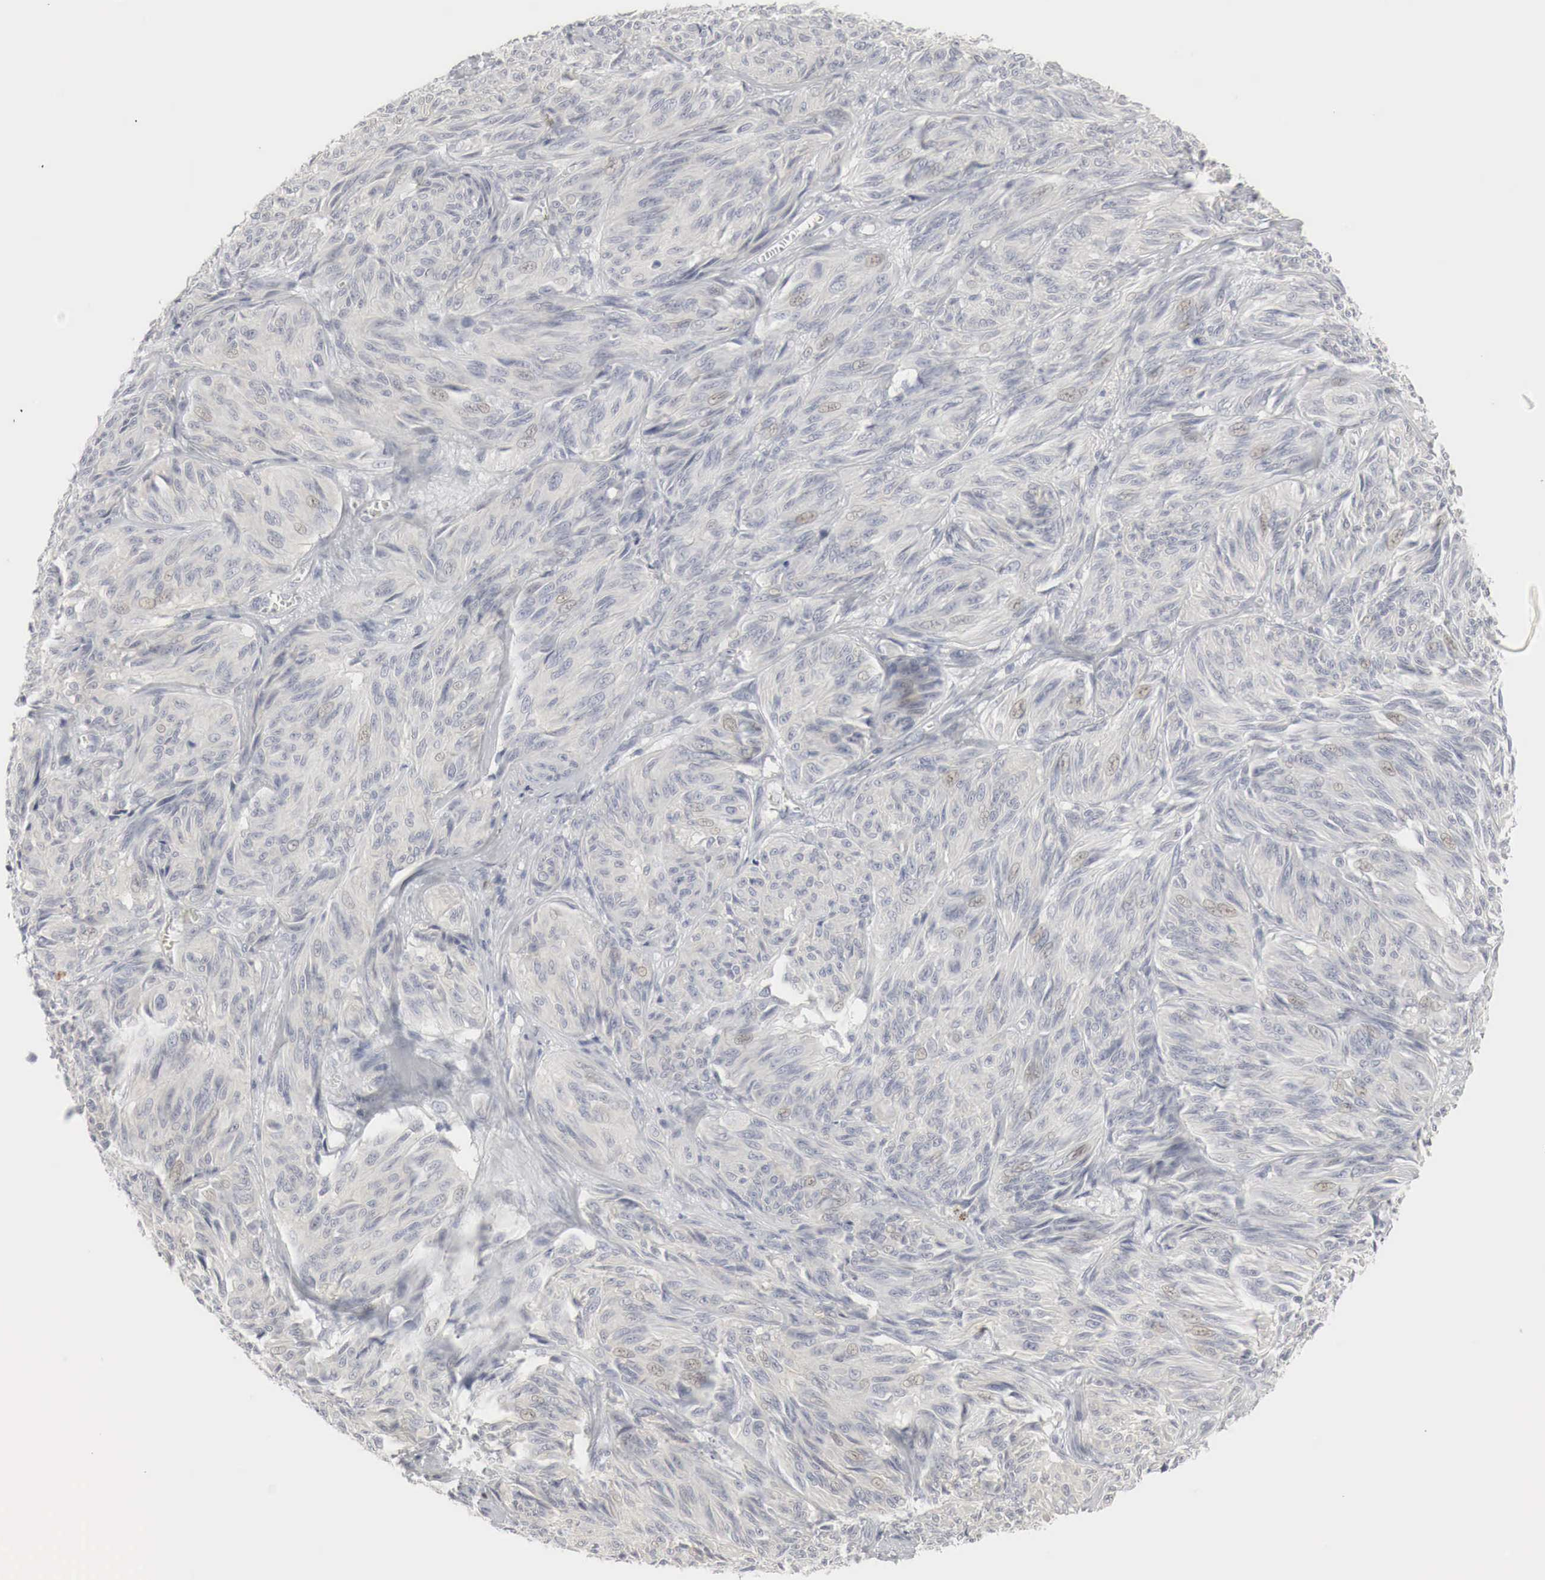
{"staining": {"intensity": "weak", "quantity": "25%-75%", "location": "cytoplasmic/membranous,nuclear"}, "tissue": "melanoma", "cell_type": "Tumor cells", "image_type": "cancer", "snomed": [{"axis": "morphology", "description": "Malignant melanoma, NOS"}, {"axis": "topography", "description": "Skin"}], "caption": "A photomicrograph showing weak cytoplasmic/membranous and nuclear expression in approximately 25%-75% of tumor cells in melanoma, as visualized by brown immunohistochemical staining.", "gene": "TP63", "patient": {"sex": "male", "age": 54}}